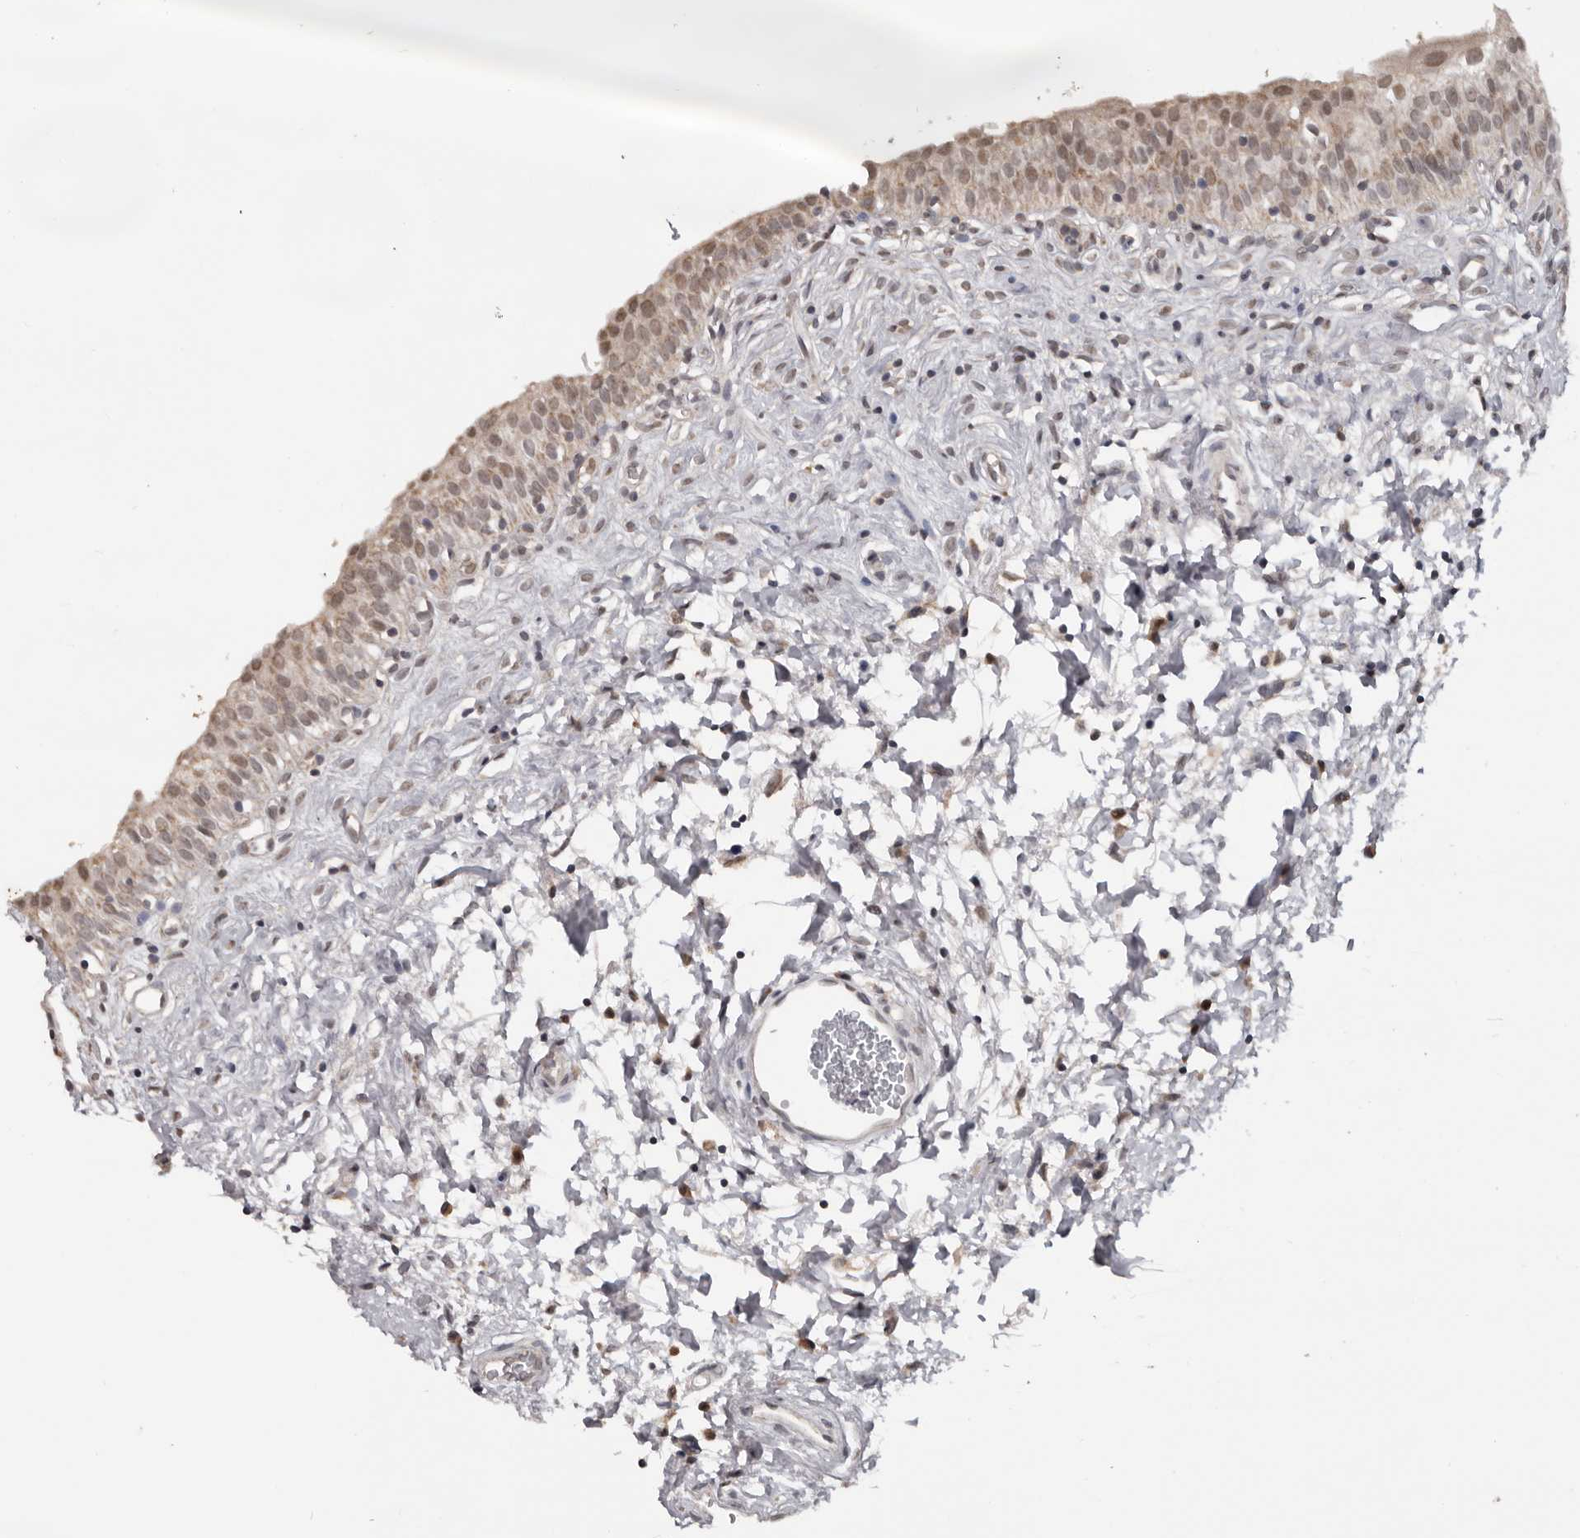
{"staining": {"intensity": "moderate", "quantity": ">75%", "location": "nuclear"}, "tissue": "urinary bladder", "cell_type": "Urothelial cells", "image_type": "normal", "snomed": [{"axis": "morphology", "description": "Normal tissue, NOS"}, {"axis": "topography", "description": "Urinary bladder"}], "caption": "Benign urinary bladder was stained to show a protein in brown. There is medium levels of moderate nuclear positivity in approximately >75% of urothelial cells. (DAB IHC, brown staining for protein, blue staining for nuclei).", "gene": "MOGAT2", "patient": {"sex": "male", "age": 51}}